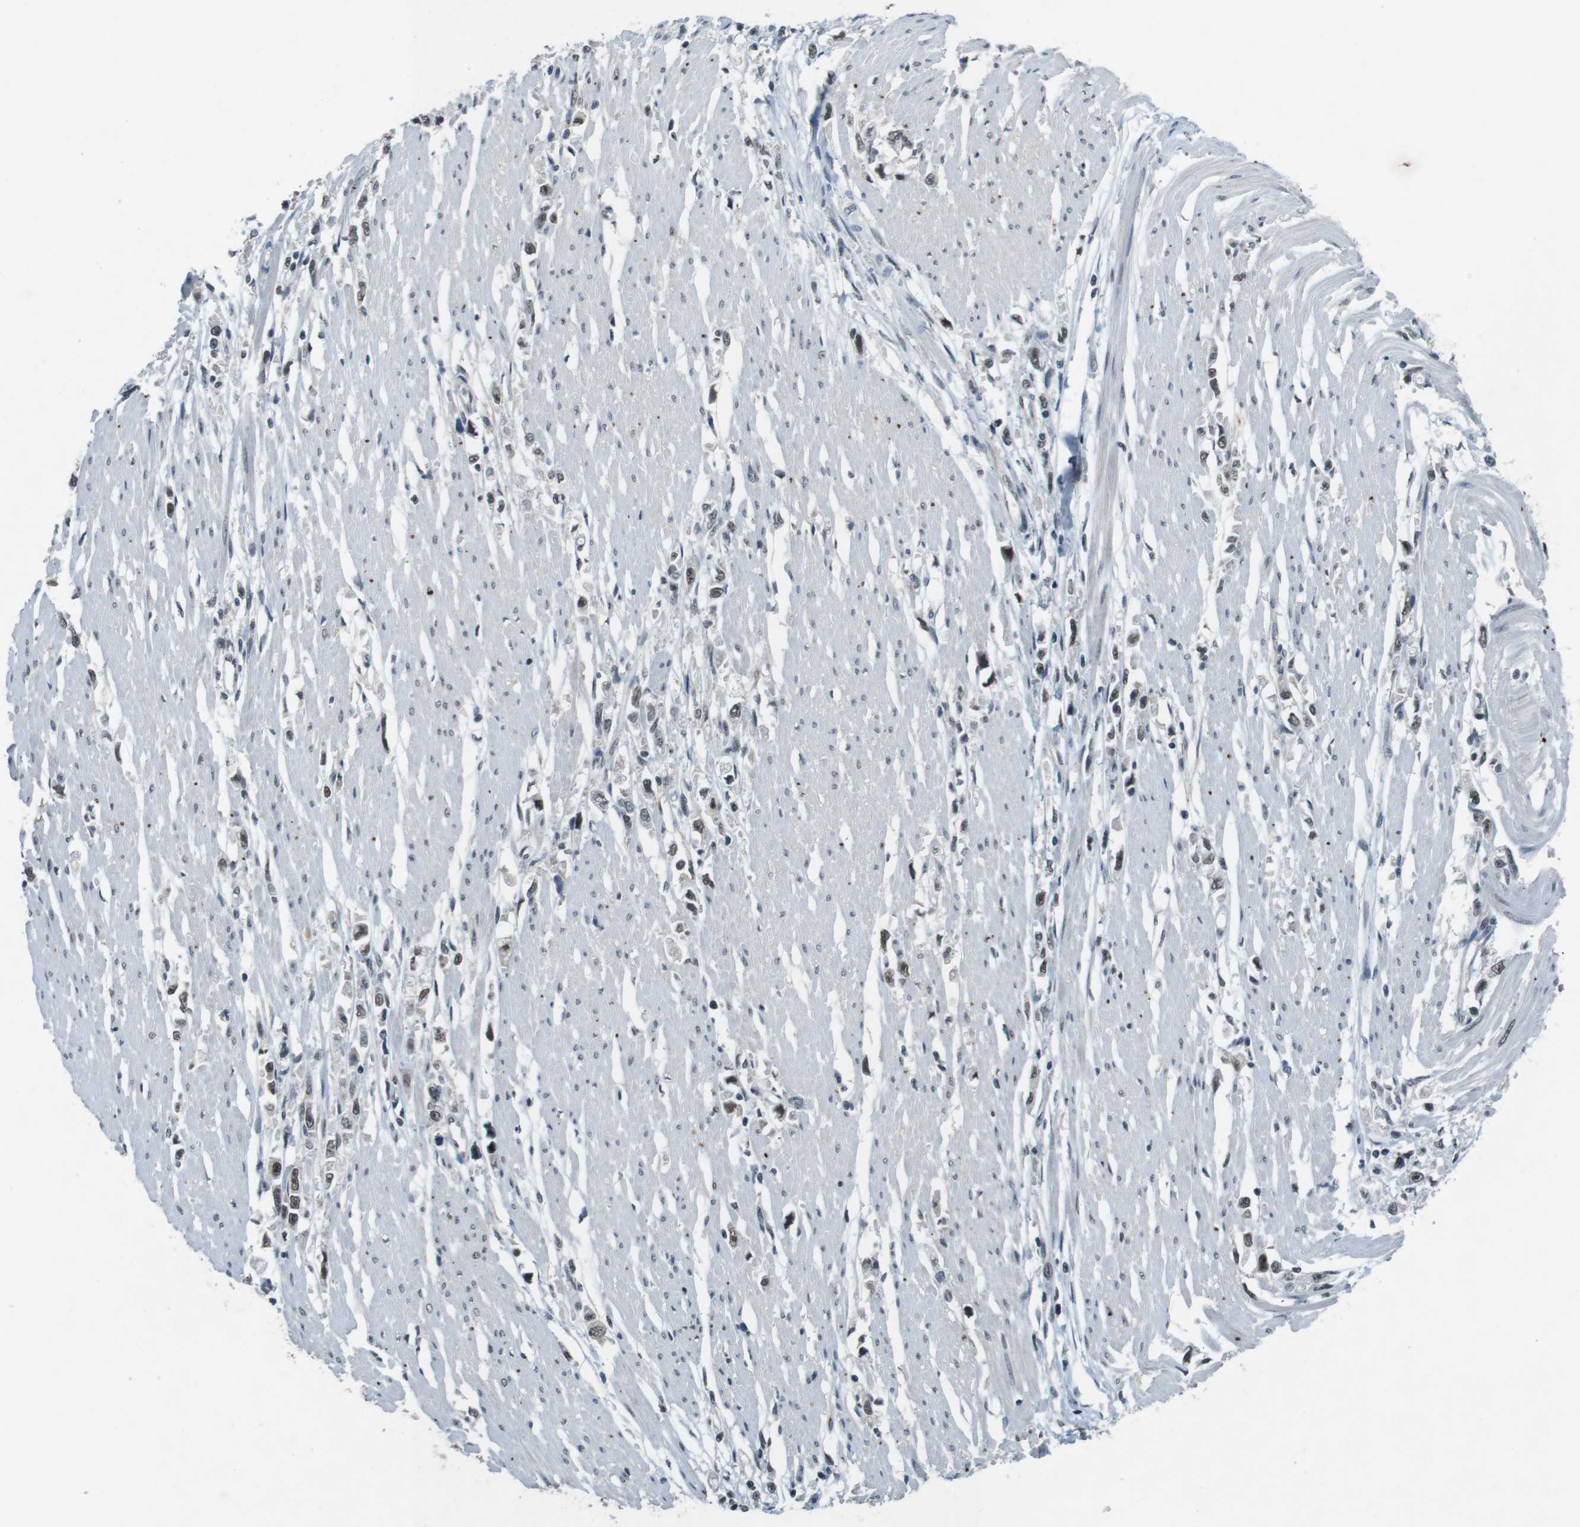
{"staining": {"intensity": "weak", "quantity": ">75%", "location": "nuclear"}, "tissue": "stomach cancer", "cell_type": "Tumor cells", "image_type": "cancer", "snomed": [{"axis": "morphology", "description": "Adenocarcinoma, NOS"}, {"axis": "topography", "description": "Stomach"}], "caption": "An IHC image of neoplastic tissue is shown. Protein staining in brown labels weak nuclear positivity in stomach adenocarcinoma within tumor cells.", "gene": "USP7", "patient": {"sex": "female", "age": 59}}